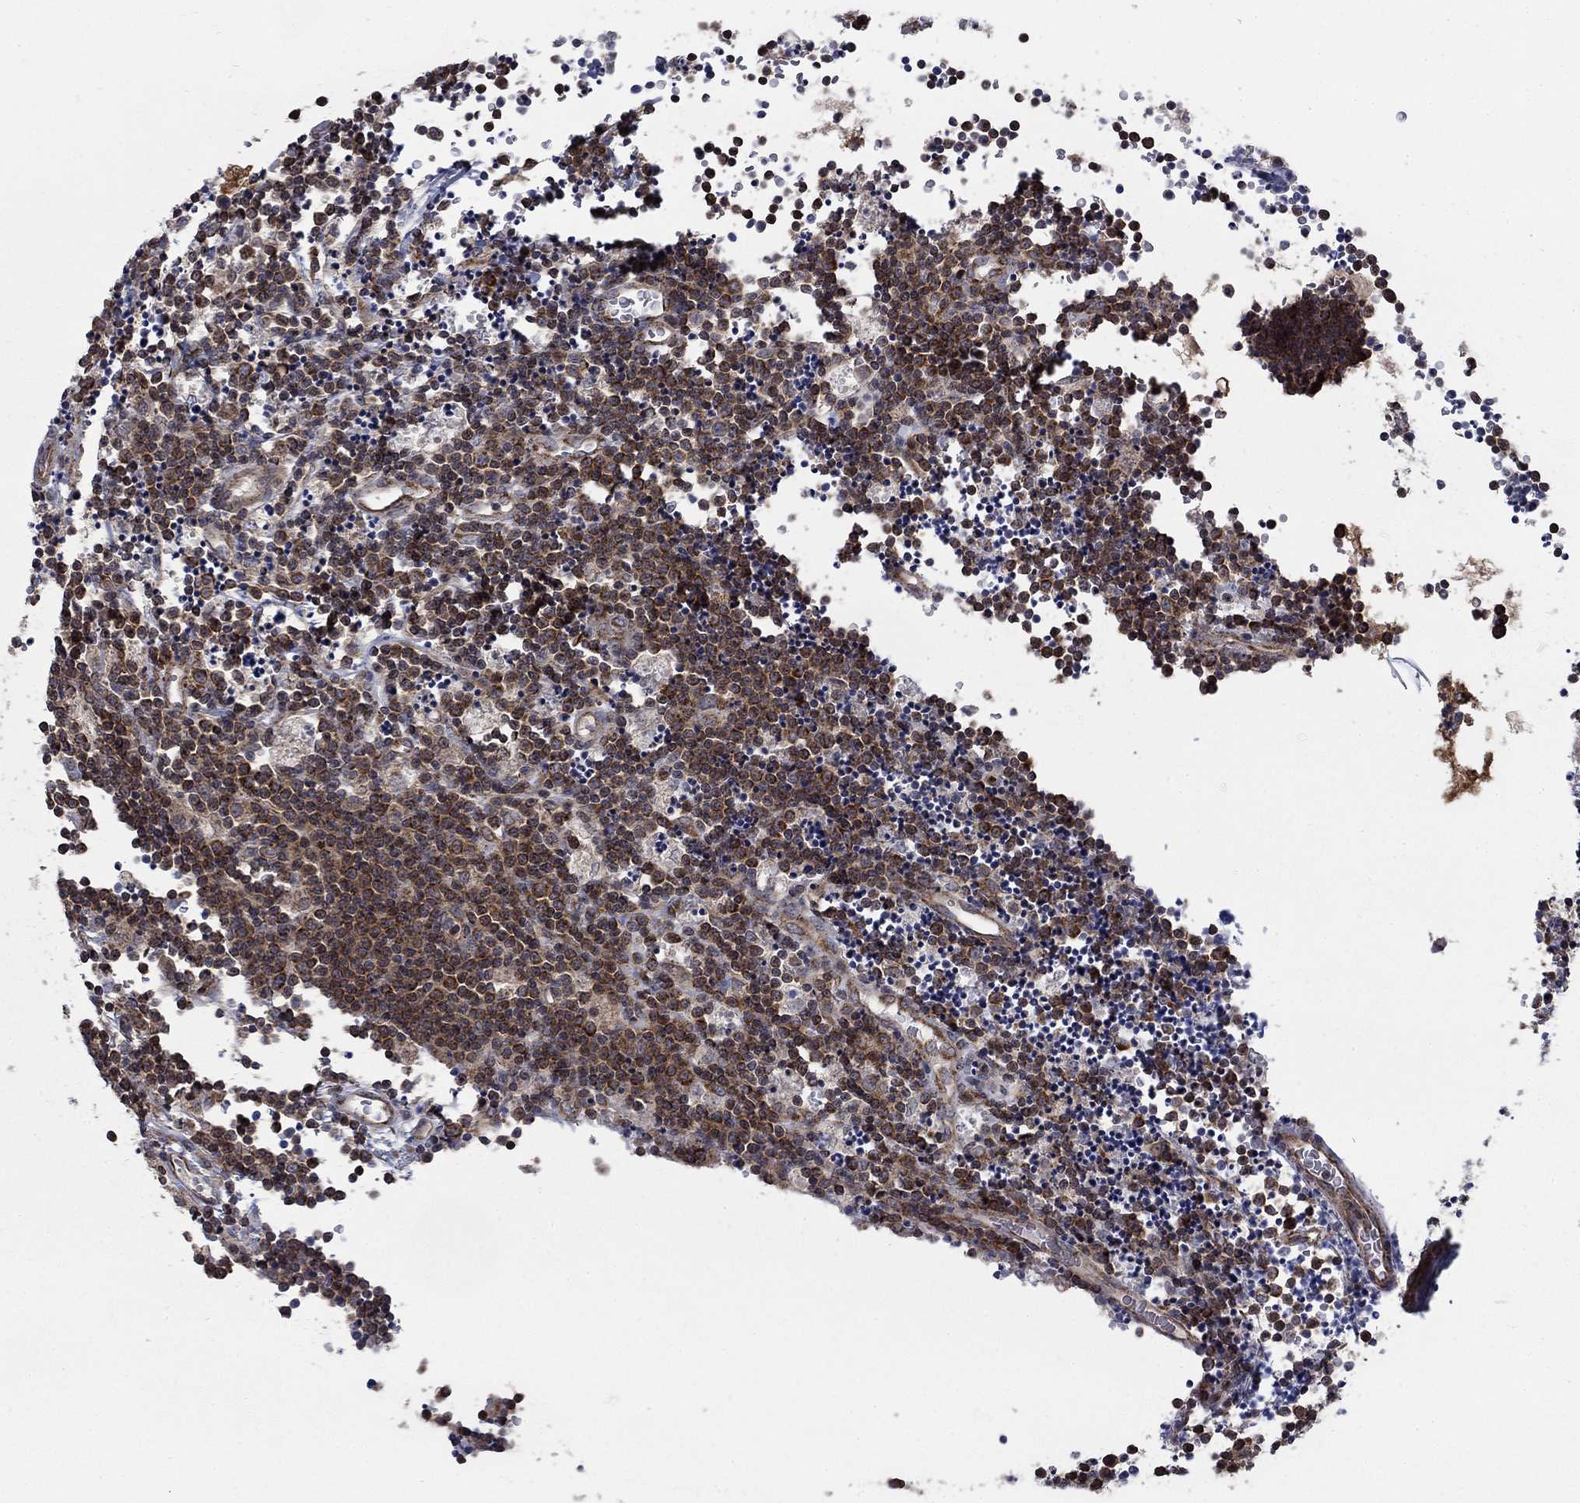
{"staining": {"intensity": "moderate", "quantity": ">75%", "location": "cytoplasmic/membranous"}, "tissue": "lymphoma", "cell_type": "Tumor cells", "image_type": "cancer", "snomed": [{"axis": "morphology", "description": "Malignant lymphoma, non-Hodgkin's type, Low grade"}, {"axis": "topography", "description": "Brain"}], "caption": "Low-grade malignant lymphoma, non-Hodgkin's type stained for a protein shows moderate cytoplasmic/membranous positivity in tumor cells. (IHC, brightfield microscopy, high magnification).", "gene": "NME7", "patient": {"sex": "female", "age": 66}}